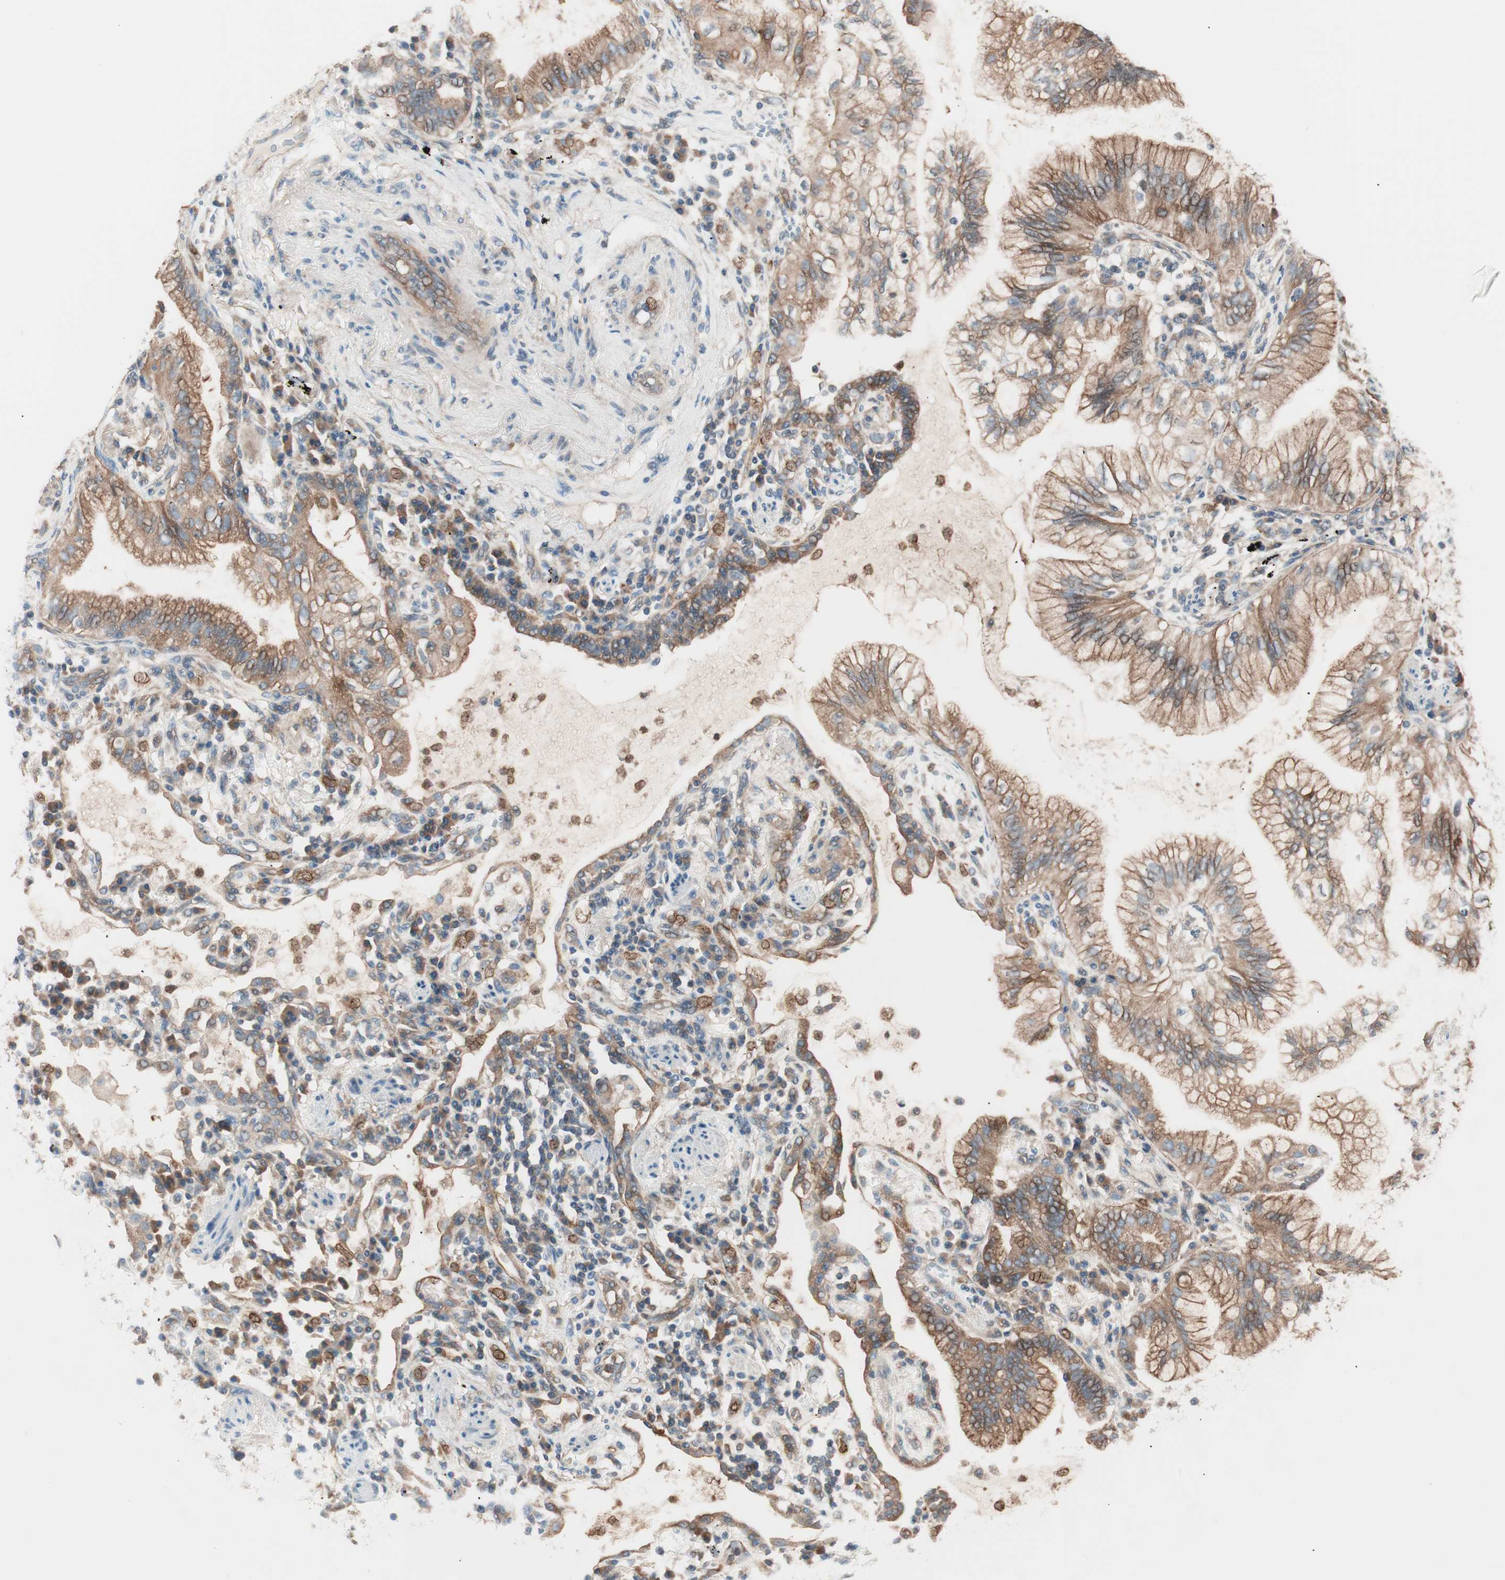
{"staining": {"intensity": "strong", "quantity": ">75%", "location": "cytoplasmic/membranous"}, "tissue": "lung cancer", "cell_type": "Tumor cells", "image_type": "cancer", "snomed": [{"axis": "morphology", "description": "Adenocarcinoma, NOS"}, {"axis": "topography", "description": "Lung"}], "caption": "Immunohistochemical staining of human lung adenocarcinoma exhibits high levels of strong cytoplasmic/membranous protein expression in about >75% of tumor cells. The staining was performed using DAB (3,3'-diaminobenzidine), with brown indicating positive protein expression. Nuclei are stained blue with hematoxylin.", "gene": "TSG101", "patient": {"sex": "female", "age": 70}}